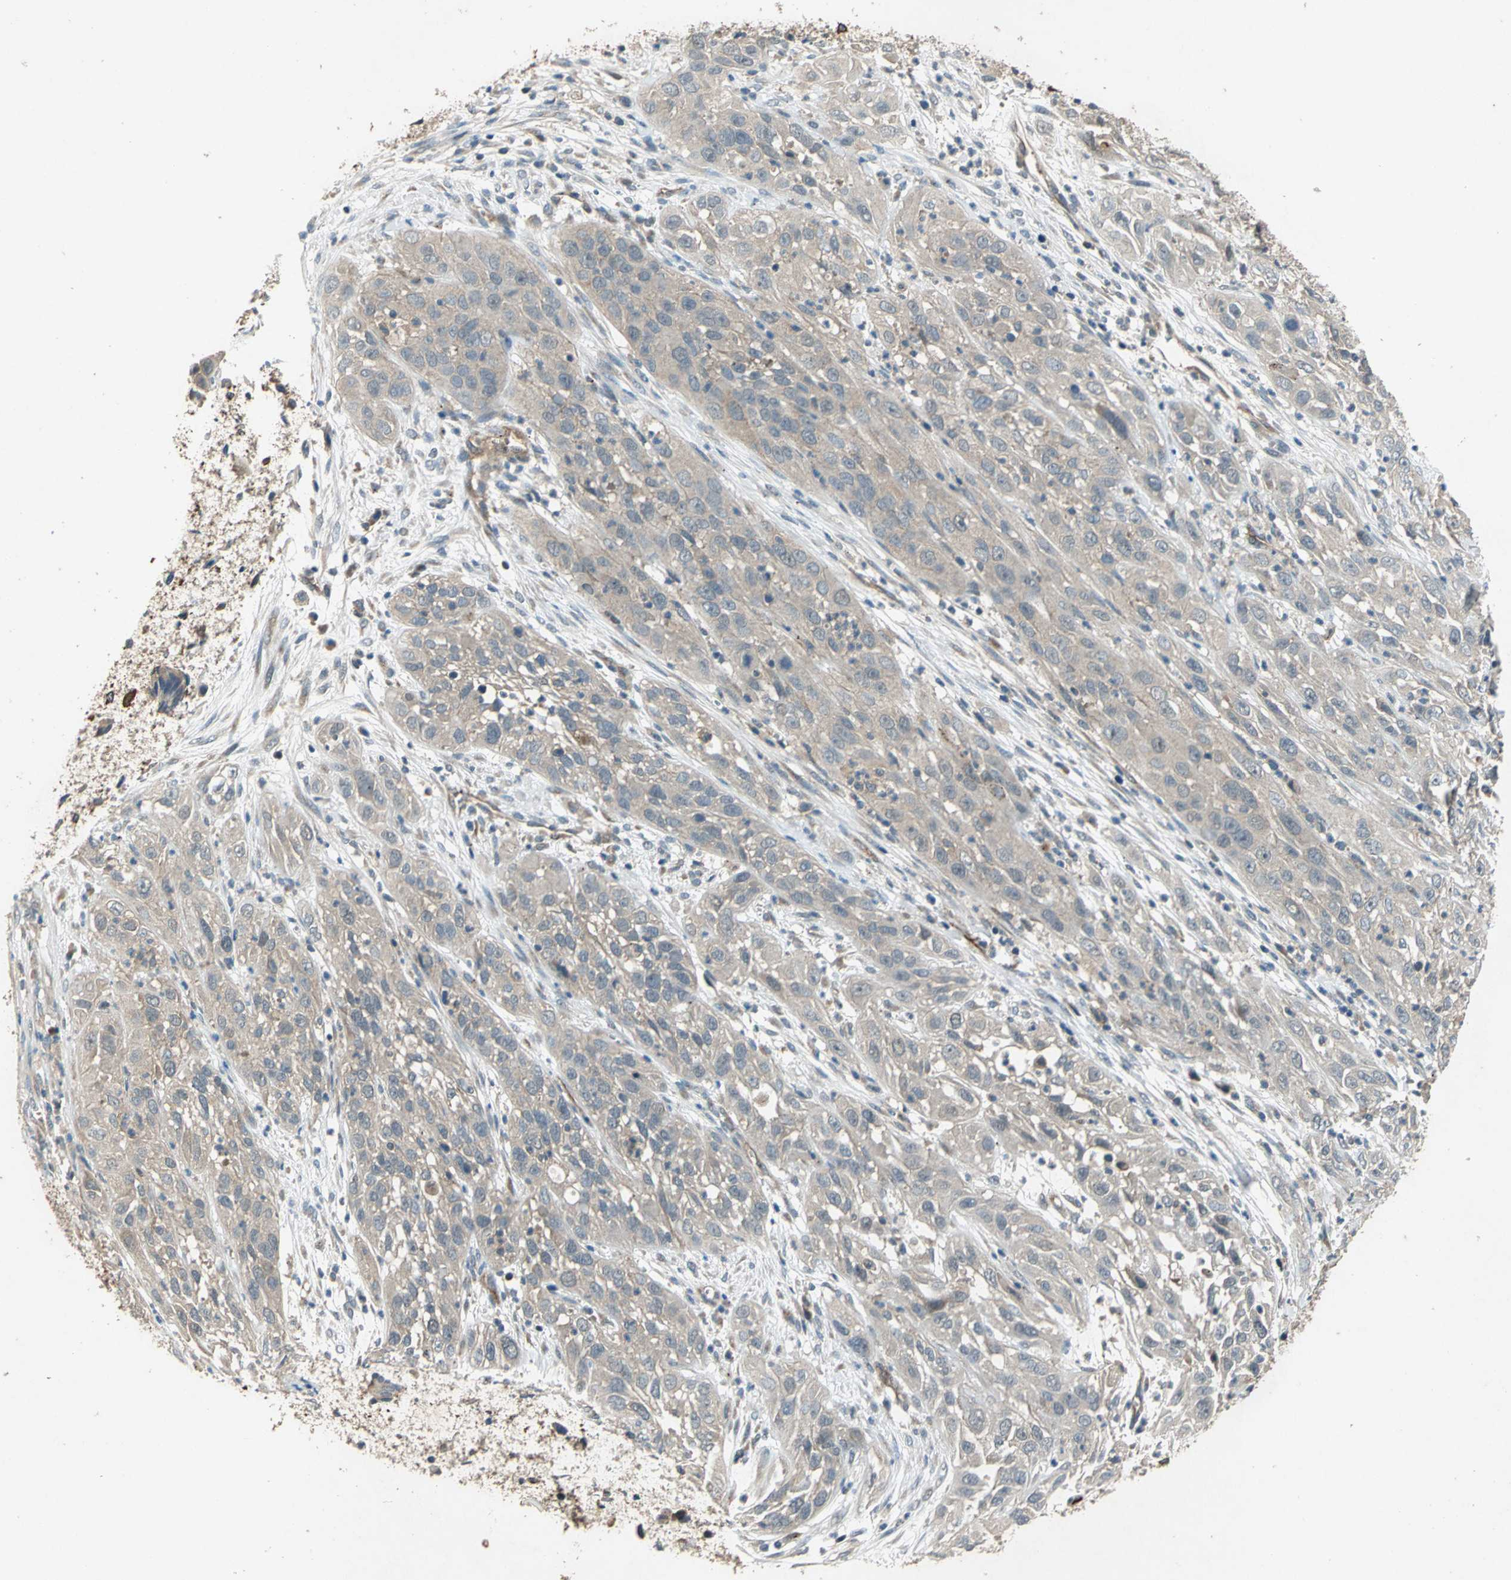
{"staining": {"intensity": "weak", "quantity": ">75%", "location": "cytoplasmic/membranous"}, "tissue": "cervical cancer", "cell_type": "Tumor cells", "image_type": "cancer", "snomed": [{"axis": "morphology", "description": "Squamous cell carcinoma, NOS"}, {"axis": "topography", "description": "Cervix"}], "caption": "Tumor cells exhibit weak cytoplasmic/membranous staining in about >75% of cells in squamous cell carcinoma (cervical).", "gene": "EMCN", "patient": {"sex": "female", "age": 32}}